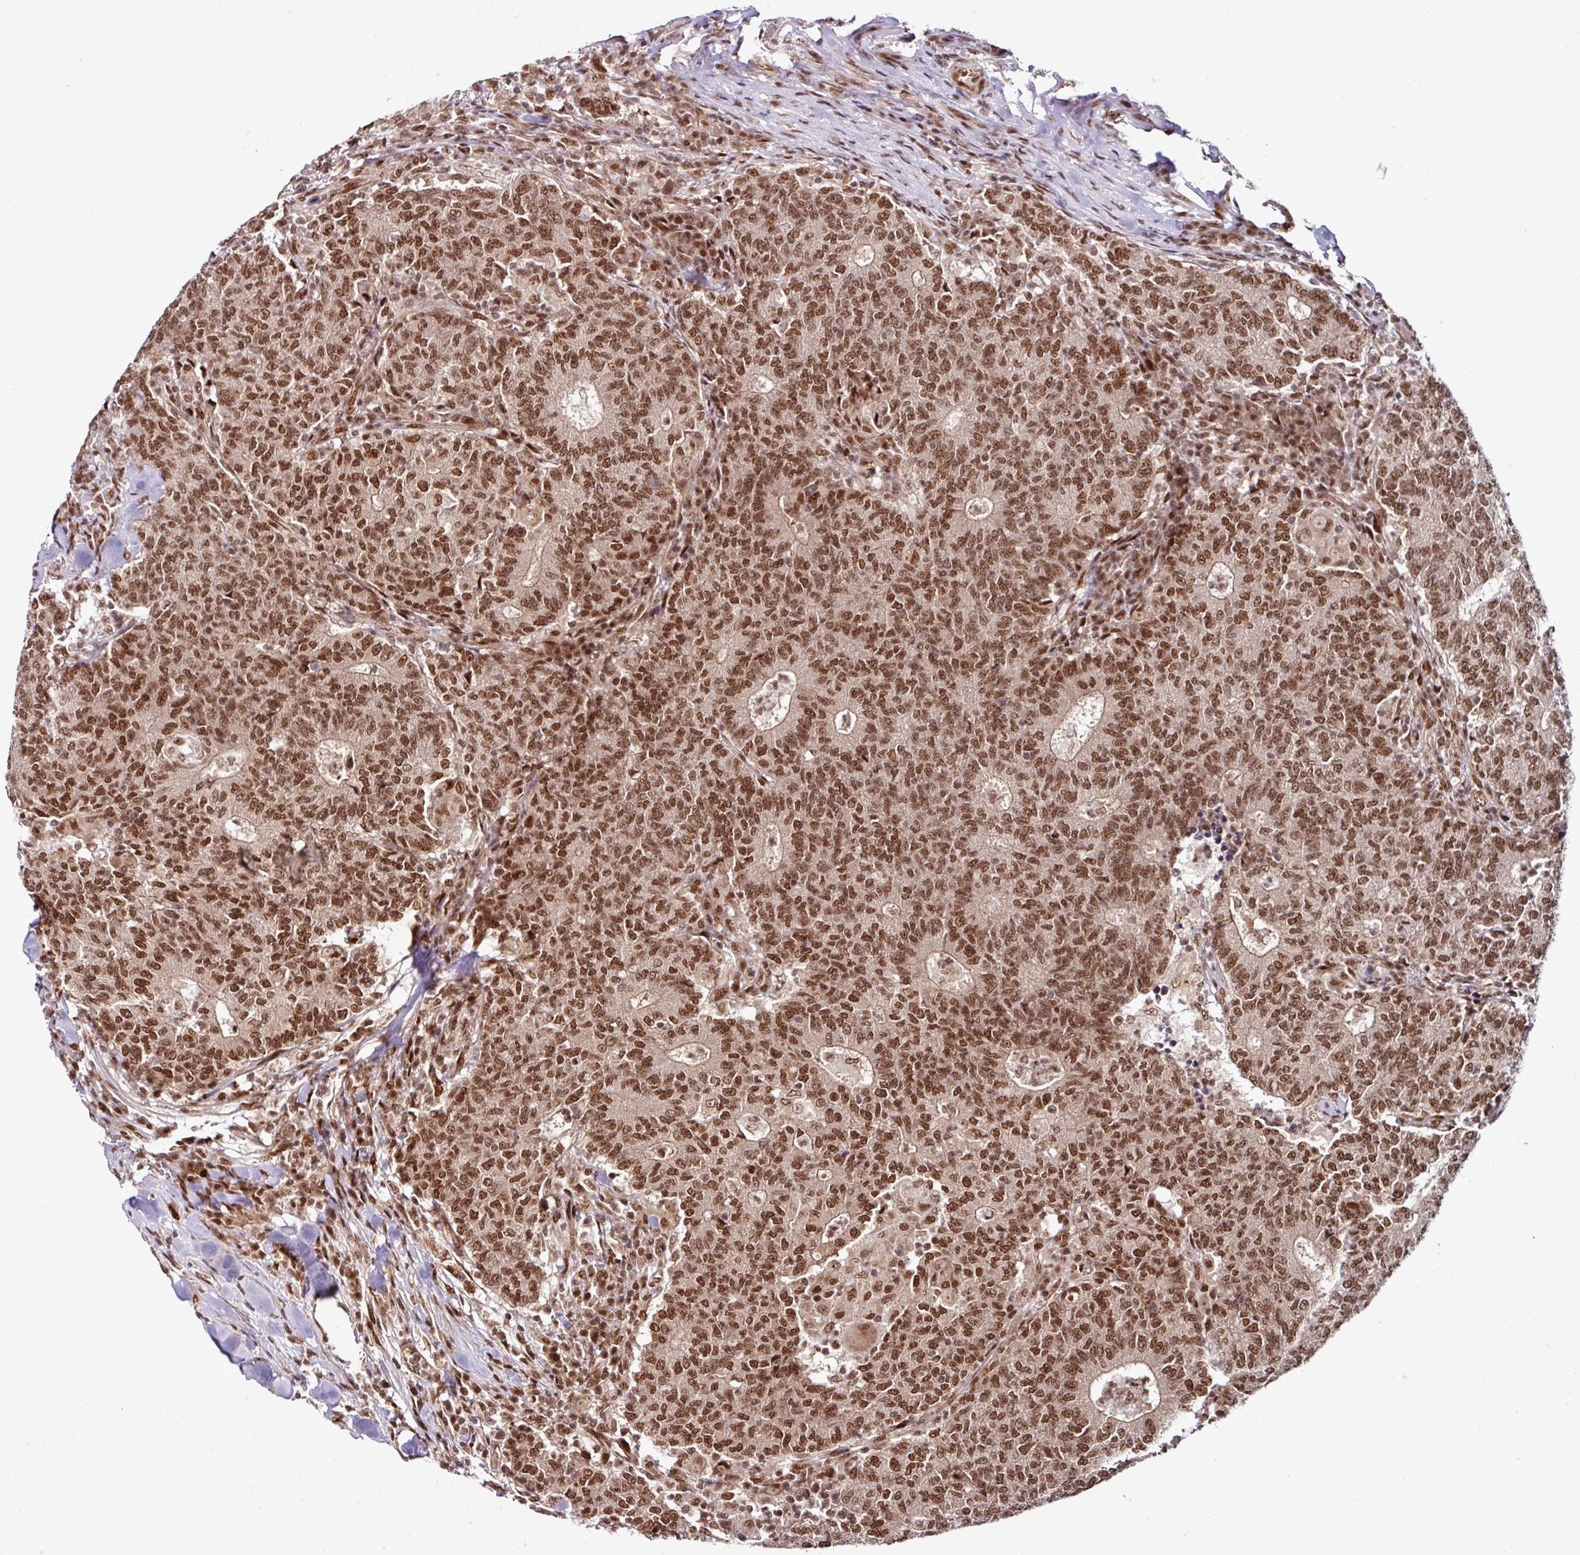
{"staining": {"intensity": "strong", "quantity": ">75%", "location": "nuclear"}, "tissue": "colorectal cancer", "cell_type": "Tumor cells", "image_type": "cancer", "snomed": [{"axis": "morphology", "description": "Adenocarcinoma, NOS"}, {"axis": "topography", "description": "Colon"}], "caption": "A photomicrograph showing strong nuclear staining in about >75% of tumor cells in colorectal adenocarcinoma, as visualized by brown immunohistochemical staining.", "gene": "MORF4L2", "patient": {"sex": "female", "age": 75}}